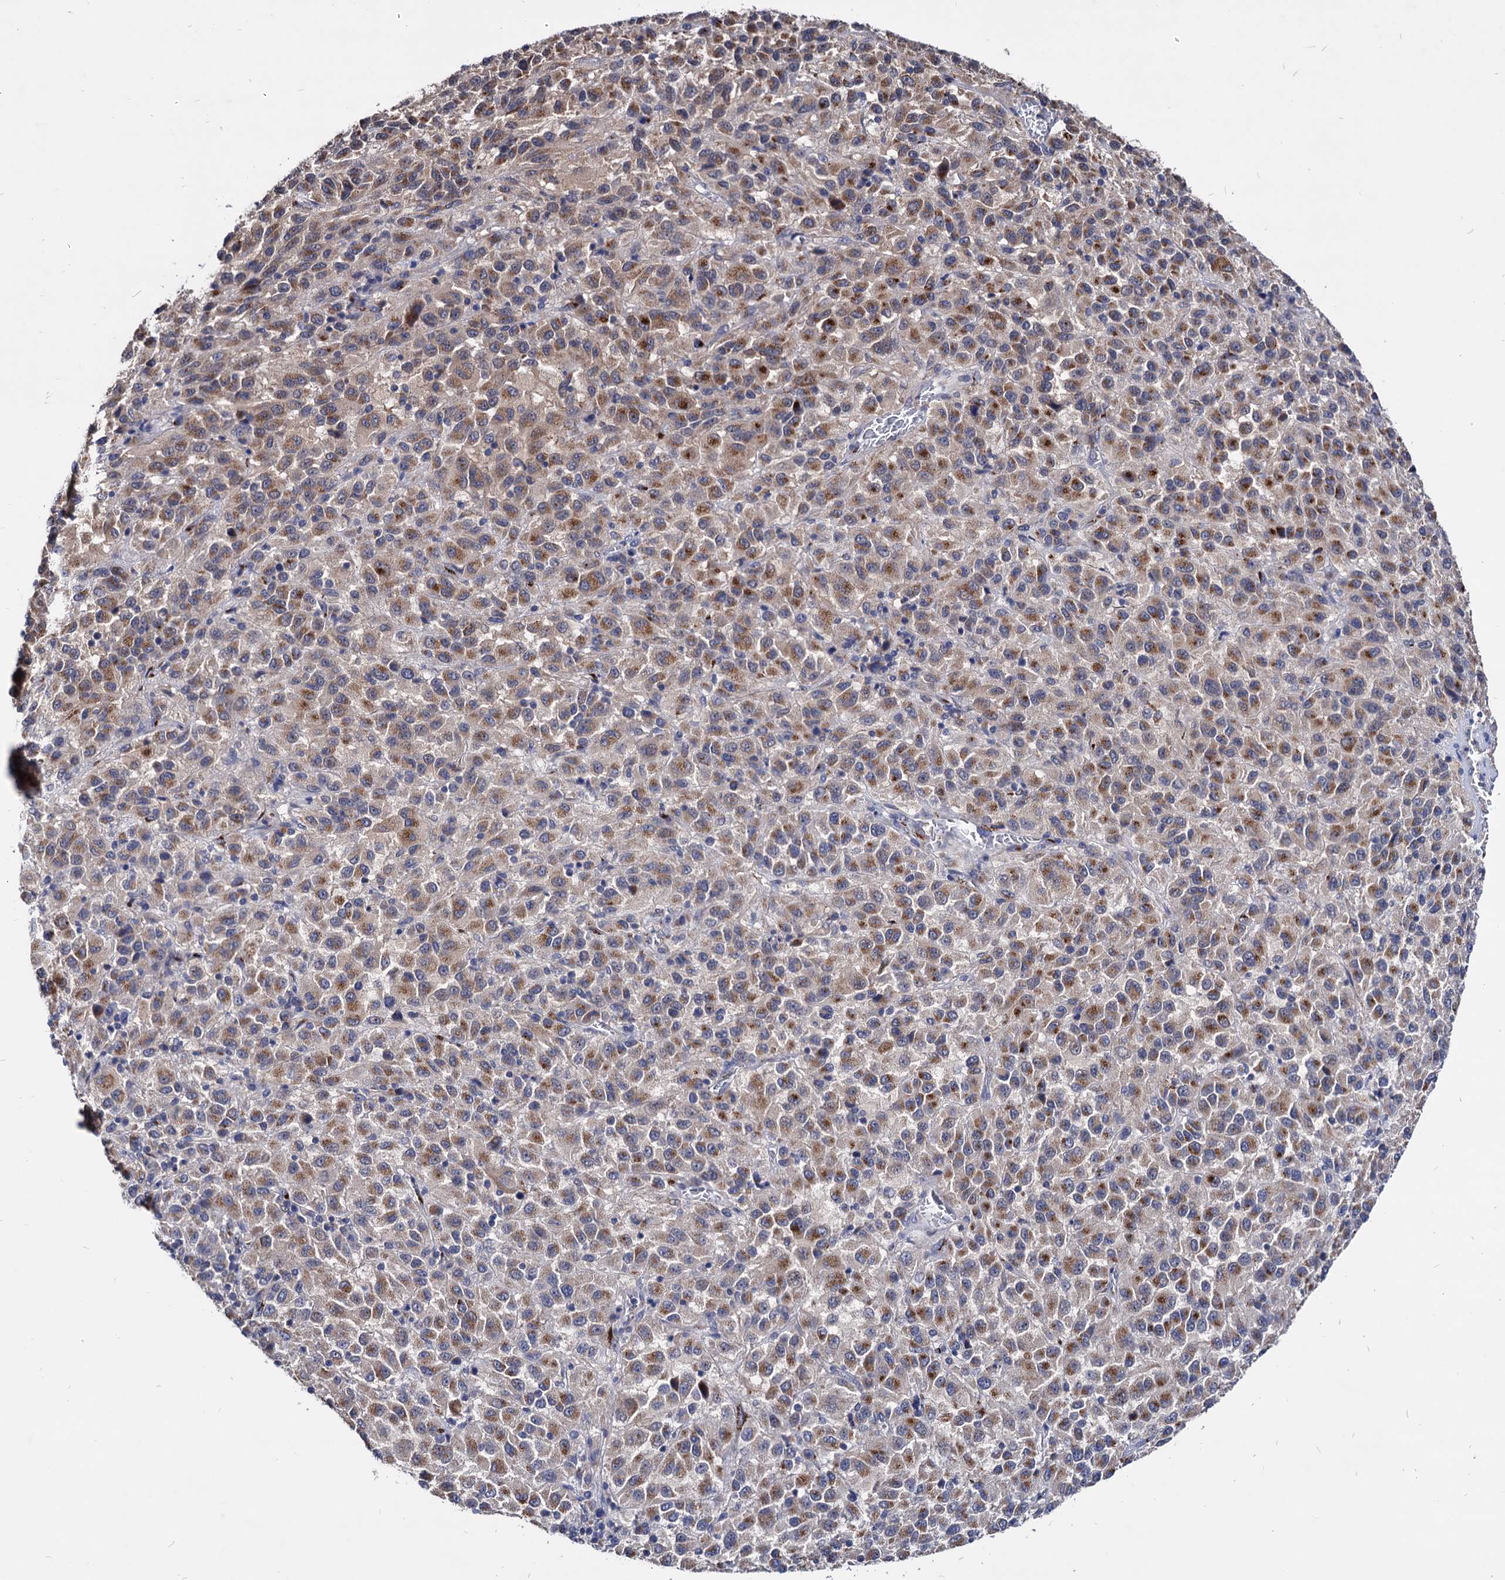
{"staining": {"intensity": "moderate", "quantity": ">75%", "location": "cytoplasmic/membranous"}, "tissue": "melanoma", "cell_type": "Tumor cells", "image_type": "cancer", "snomed": [{"axis": "morphology", "description": "Malignant melanoma, Metastatic site"}, {"axis": "topography", "description": "Lung"}], "caption": "Immunohistochemistry (IHC) of malignant melanoma (metastatic site) reveals medium levels of moderate cytoplasmic/membranous positivity in about >75% of tumor cells.", "gene": "ESD", "patient": {"sex": "male", "age": 64}}